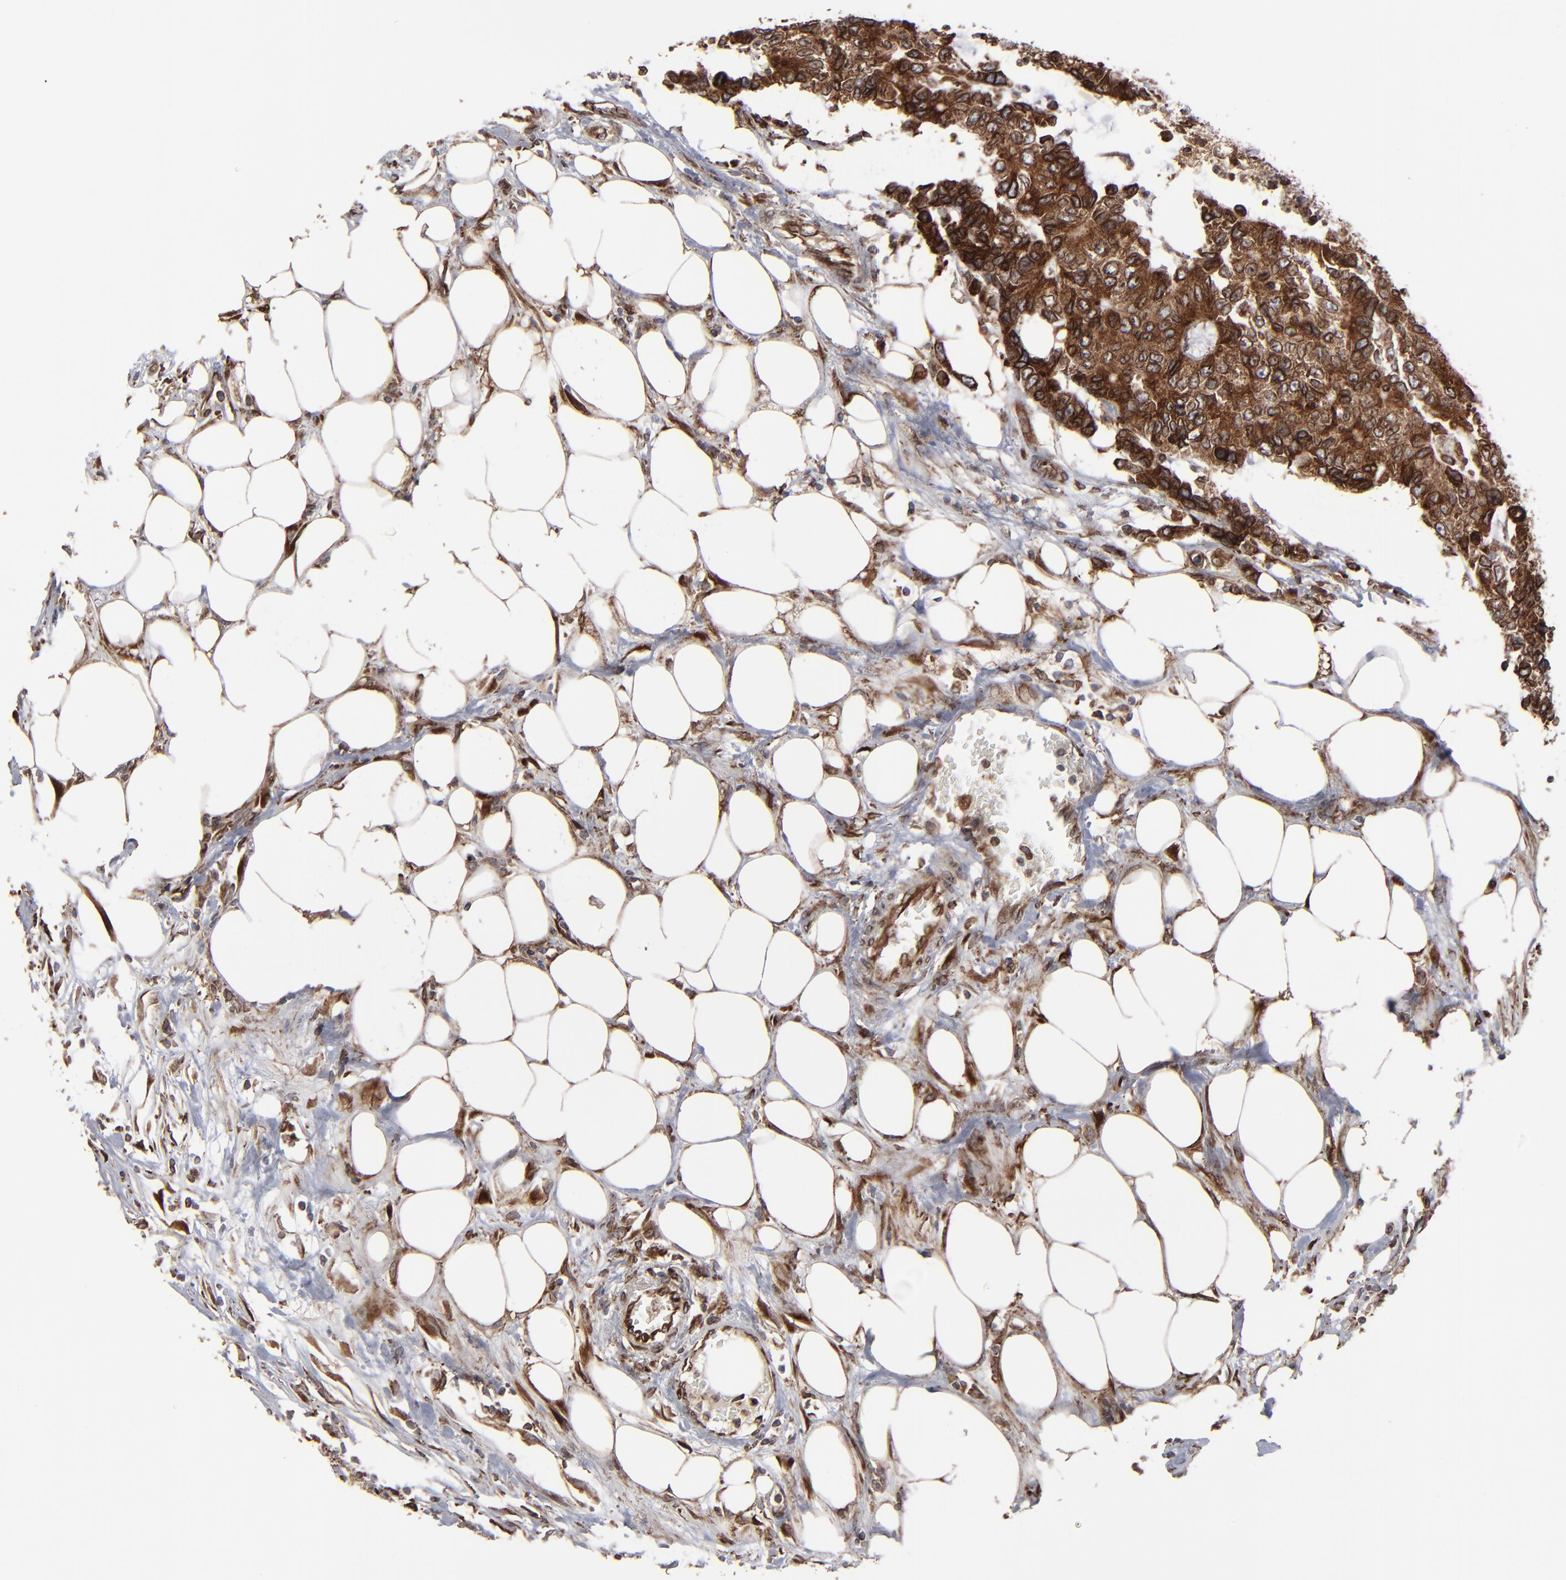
{"staining": {"intensity": "strong", "quantity": ">75%", "location": "cytoplasmic/membranous"}, "tissue": "colorectal cancer", "cell_type": "Tumor cells", "image_type": "cancer", "snomed": [{"axis": "morphology", "description": "Adenocarcinoma, NOS"}, {"axis": "topography", "description": "Colon"}], "caption": "This is an image of immunohistochemistry (IHC) staining of colorectal cancer, which shows strong expression in the cytoplasmic/membranous of tumor cells.", "gene": "CNIH1", "patient": {"sex": "female", "age": 86}}